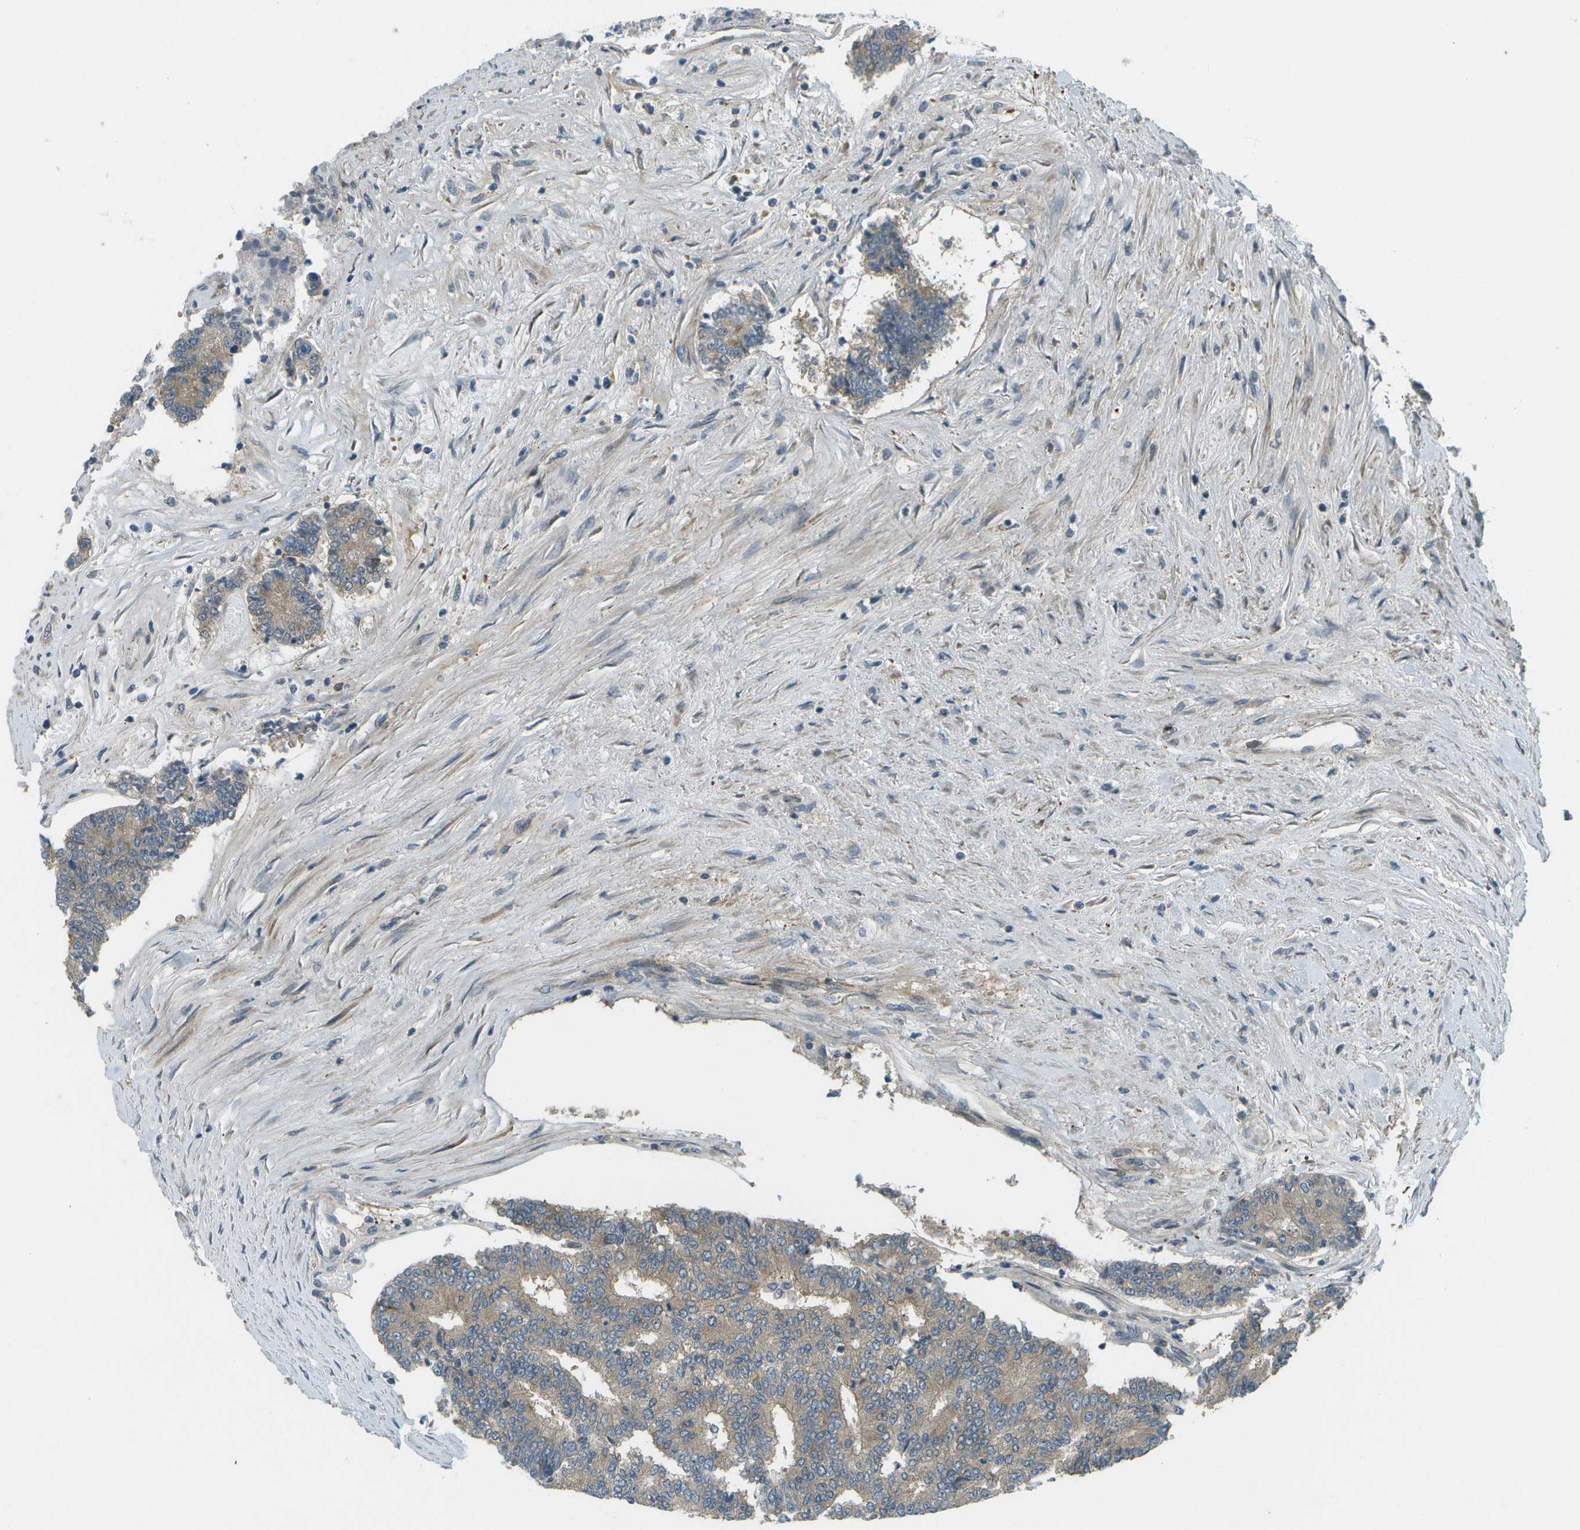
{"staining": {"intensity": "weak", "quantity": ">75%", "location": "cytoplasmic/membranous"}, "tissue": "prostate cancer", "cell_type": "Tumor cells", "image_type": "cancer", "snomed": [{"axis": "morphology", "description": "Normal tissue, NOS"}, {"axis": "morphology", "description": "Adenocarcinoma, High grade"}, {"axis": "topography", "description": "Prostate"}, {"axis": "topography", "description": "Seminal veicle"}], "caption": "This is a photomicrograph of immunohistochemistry (IHC) staining of prostate cancer (high-grade adenocarcinoma), which shows weak staining in the cytoplasmic/membranous of tumor cells.", "gene": "WNK2", "patient": {"sex": "male", "age": 55}}